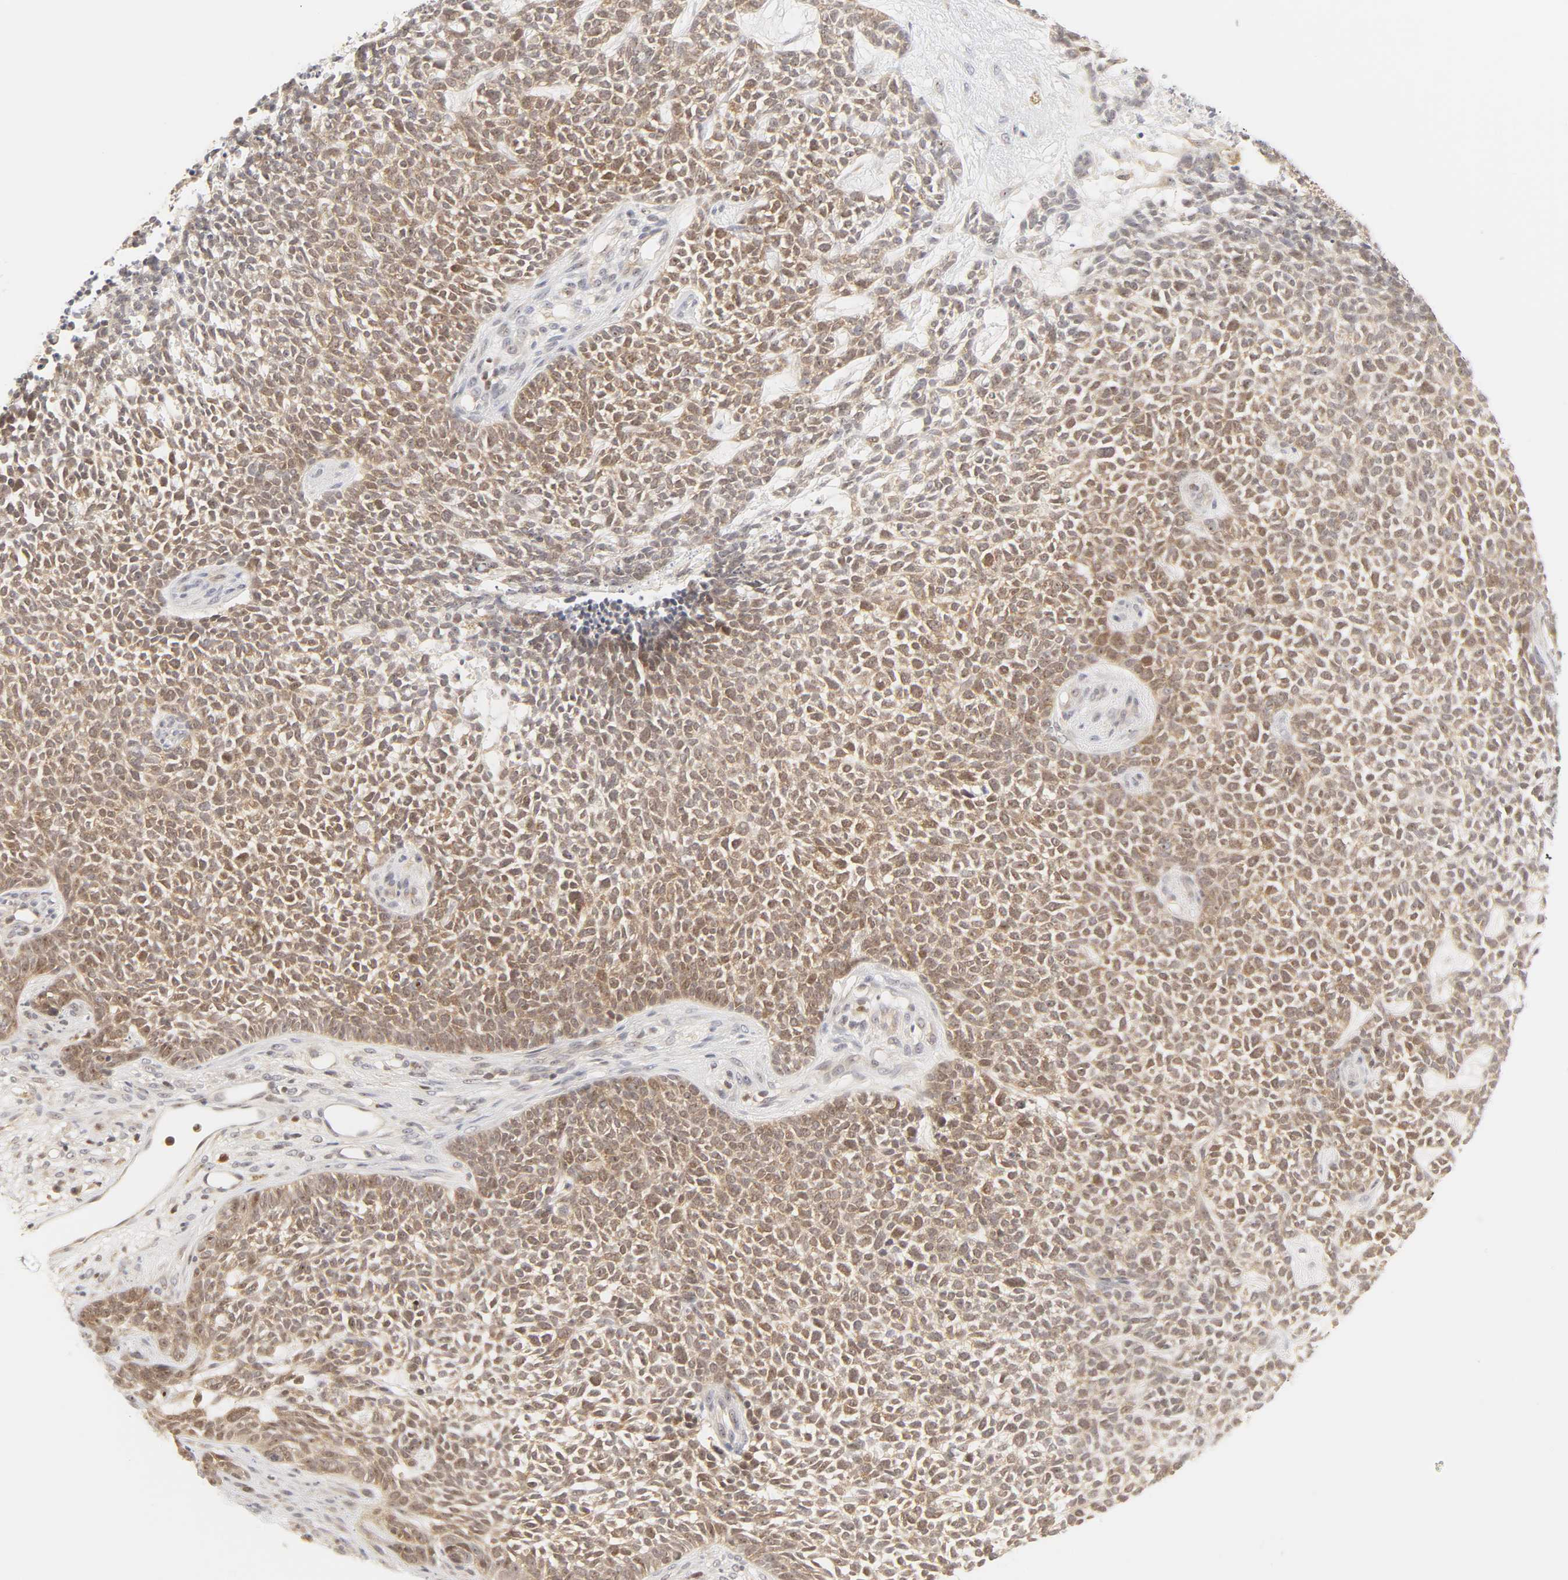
{"staining": {"intensity": "moderate", "quantity": ">75%", "location": "cytoplasmic/membranous"}, "tissue": "skin cancer", "cell_type": "Tumor cells", "image_type": "cancer", "snomed": [{"axis": "morphology", "description": "Basal cell carcinoma"}, {"axis": "topography", "description": "Skin"}], "caption": "A histopathology image of human skin cancer (basal cell carcinoma) stained for a protein reveals moderate cytoplasmic/membranous brown staining in tumor cells. (DAB (3,3'-diaminobenzidine) IHC, brown staining for protein, blue staining for nuclei).", "gene": "KIF2A", "patient": {"sex": "female", "age": 84}}